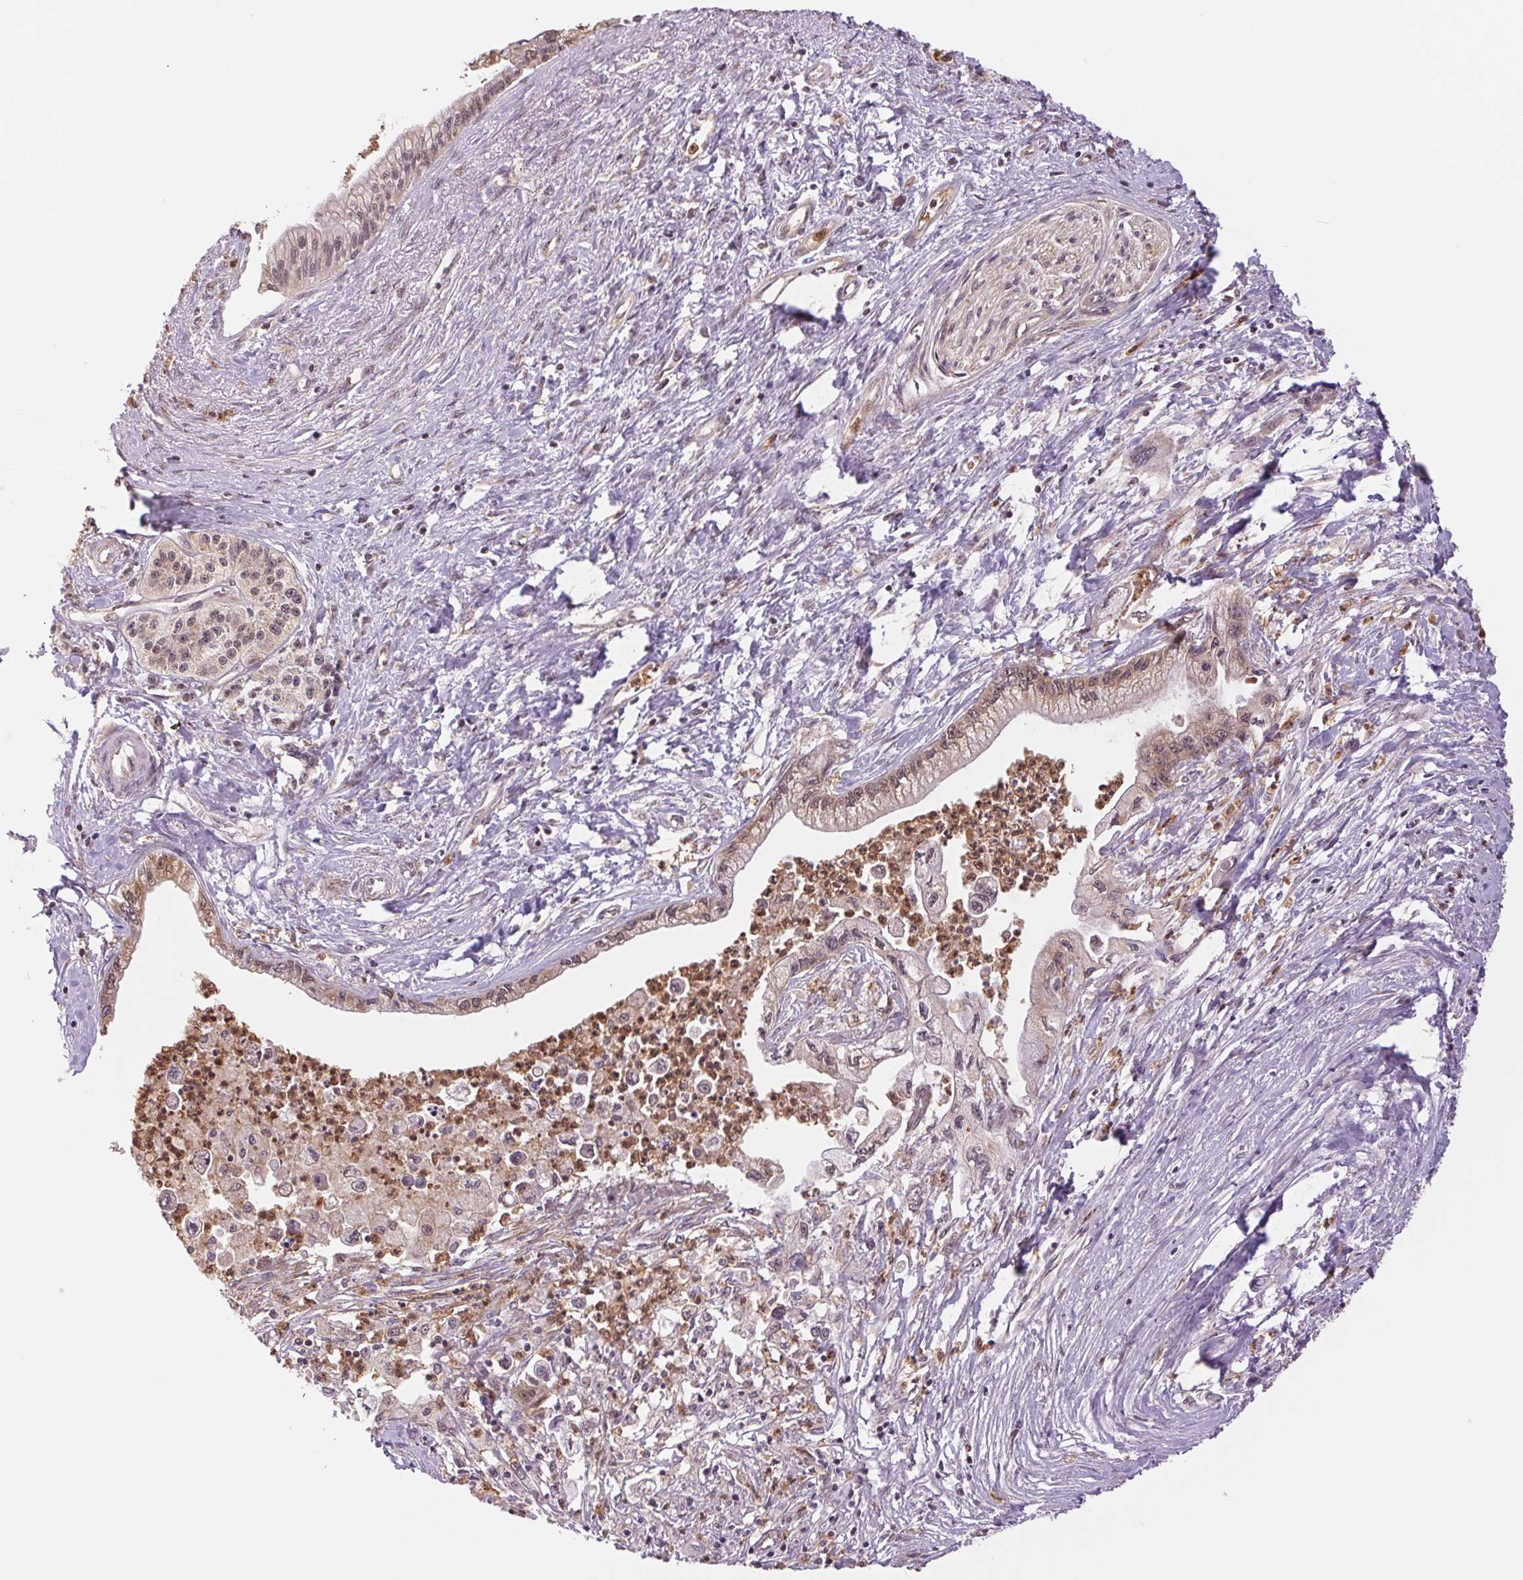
{"staining": {"intensity": "weak", "quantity": ">75%", "location": "cytoplasmic/membranous,nuclear"}, "tissue": "pancreatic cancer", "cell_type": "Tumor cells", "image_type": "cancer", "snomed": [{"axis": "morphology", "description": "Adenocarcinoma, NOS"}, {"axis": "topography", "description": "Pancreas"}], "caption": "Immunohistochemical staining of human pancreatic adenocarcinoma shows low levels of weak cytoplasmic/membranous and nuclear protein expression in approximately >75% of tumor cells.", "gene": "CDC123", "patient": {"sex": "male", "age": 61}}